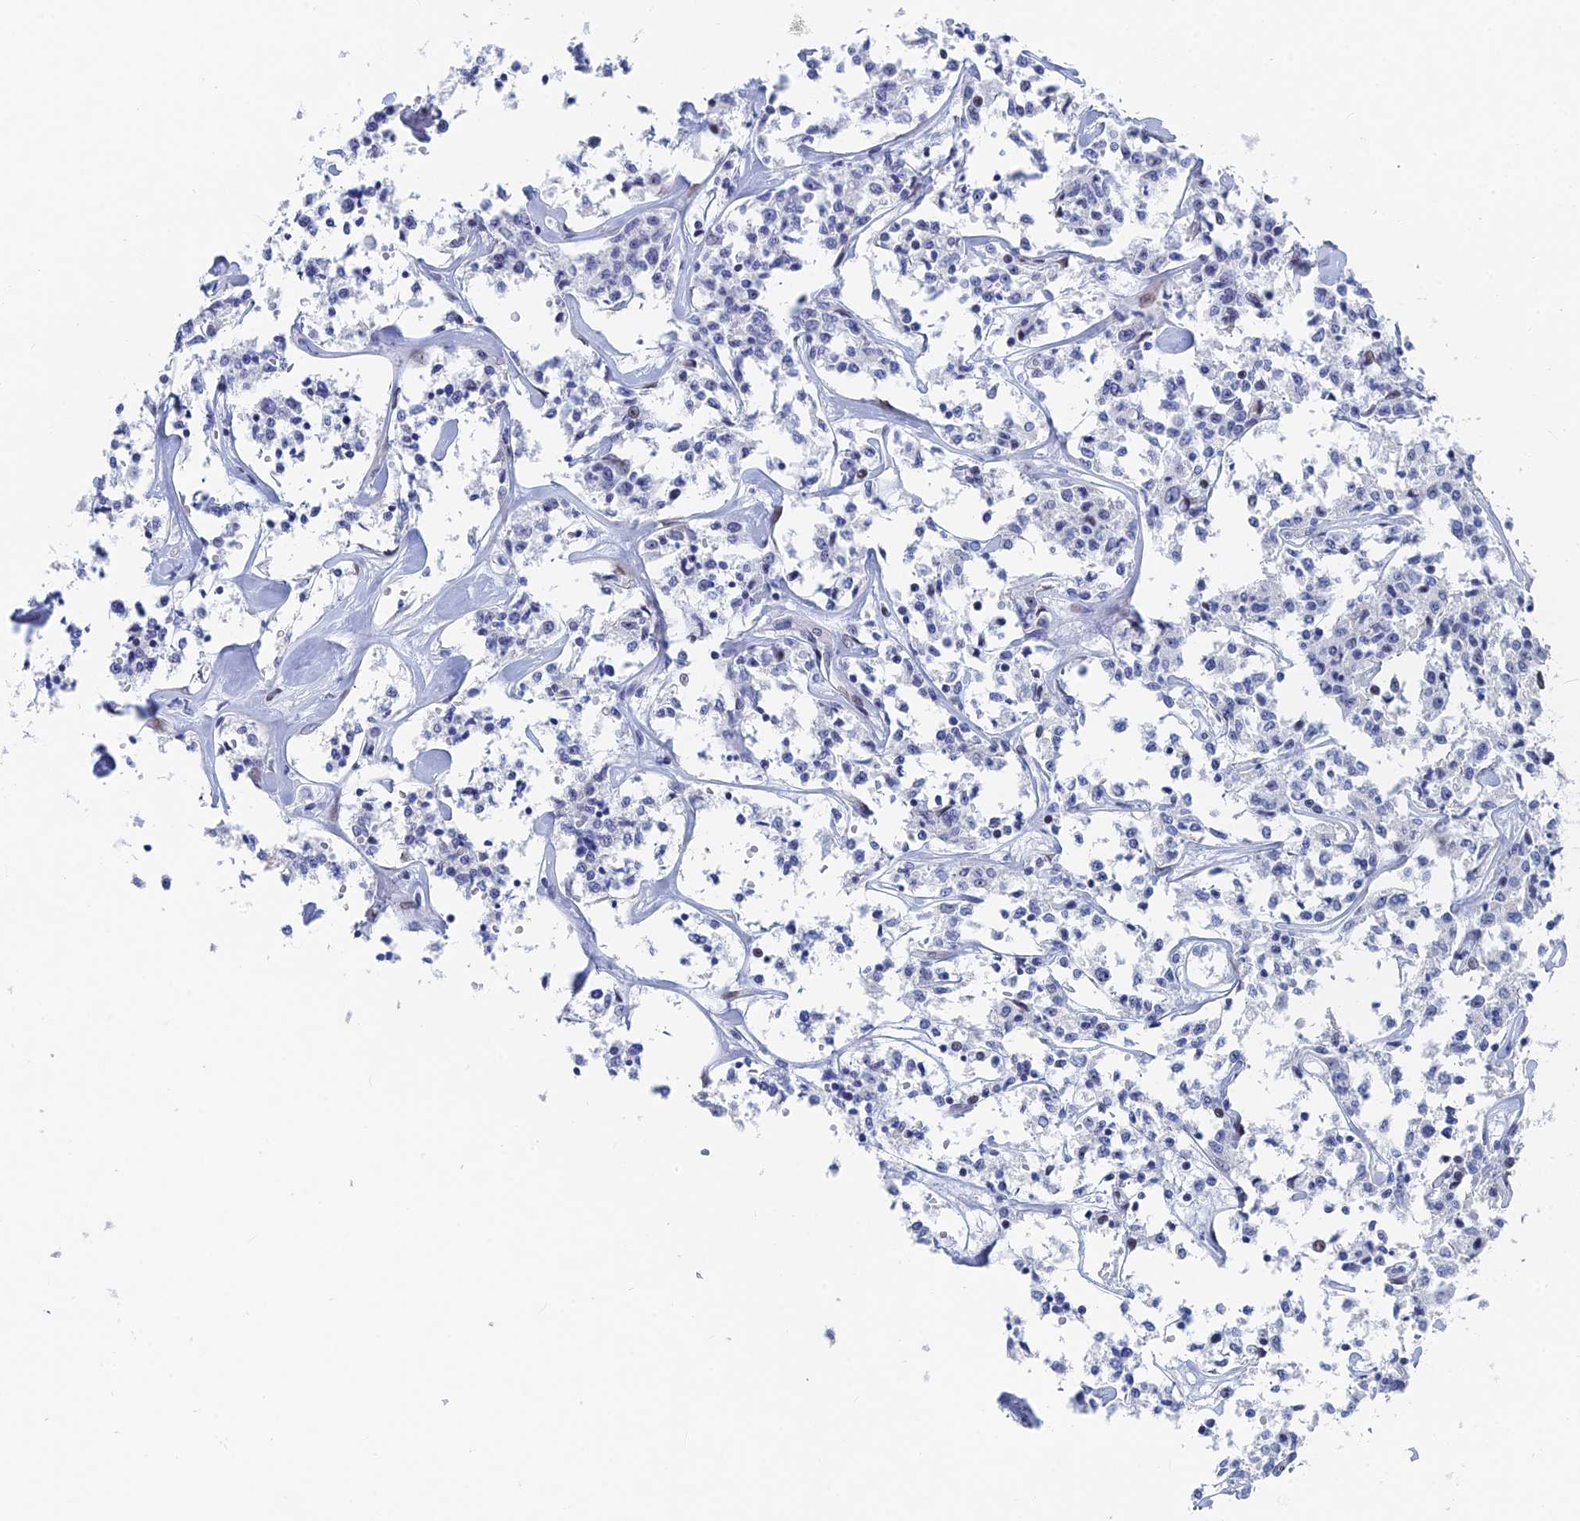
{"staining": {"intensity": "negative", "quantity": "none", "location": "none"}, "tissue": "lymphoma", "cell_type": "Tumor cells", "image_type": "cancer", "snomed": [{"axis": "morphology", "description": "Malignant lymphoma, non-Hodgkin's type, Low grade"}, {"axis": "topography", "description": "Small intestine"}], "caption": "Lymphoma stained for a protein using immunohistochemistry (IHC) displays no staining tumor cells.", "gene": "DRGX", "patient": {"sex": "female", "age": 59}}